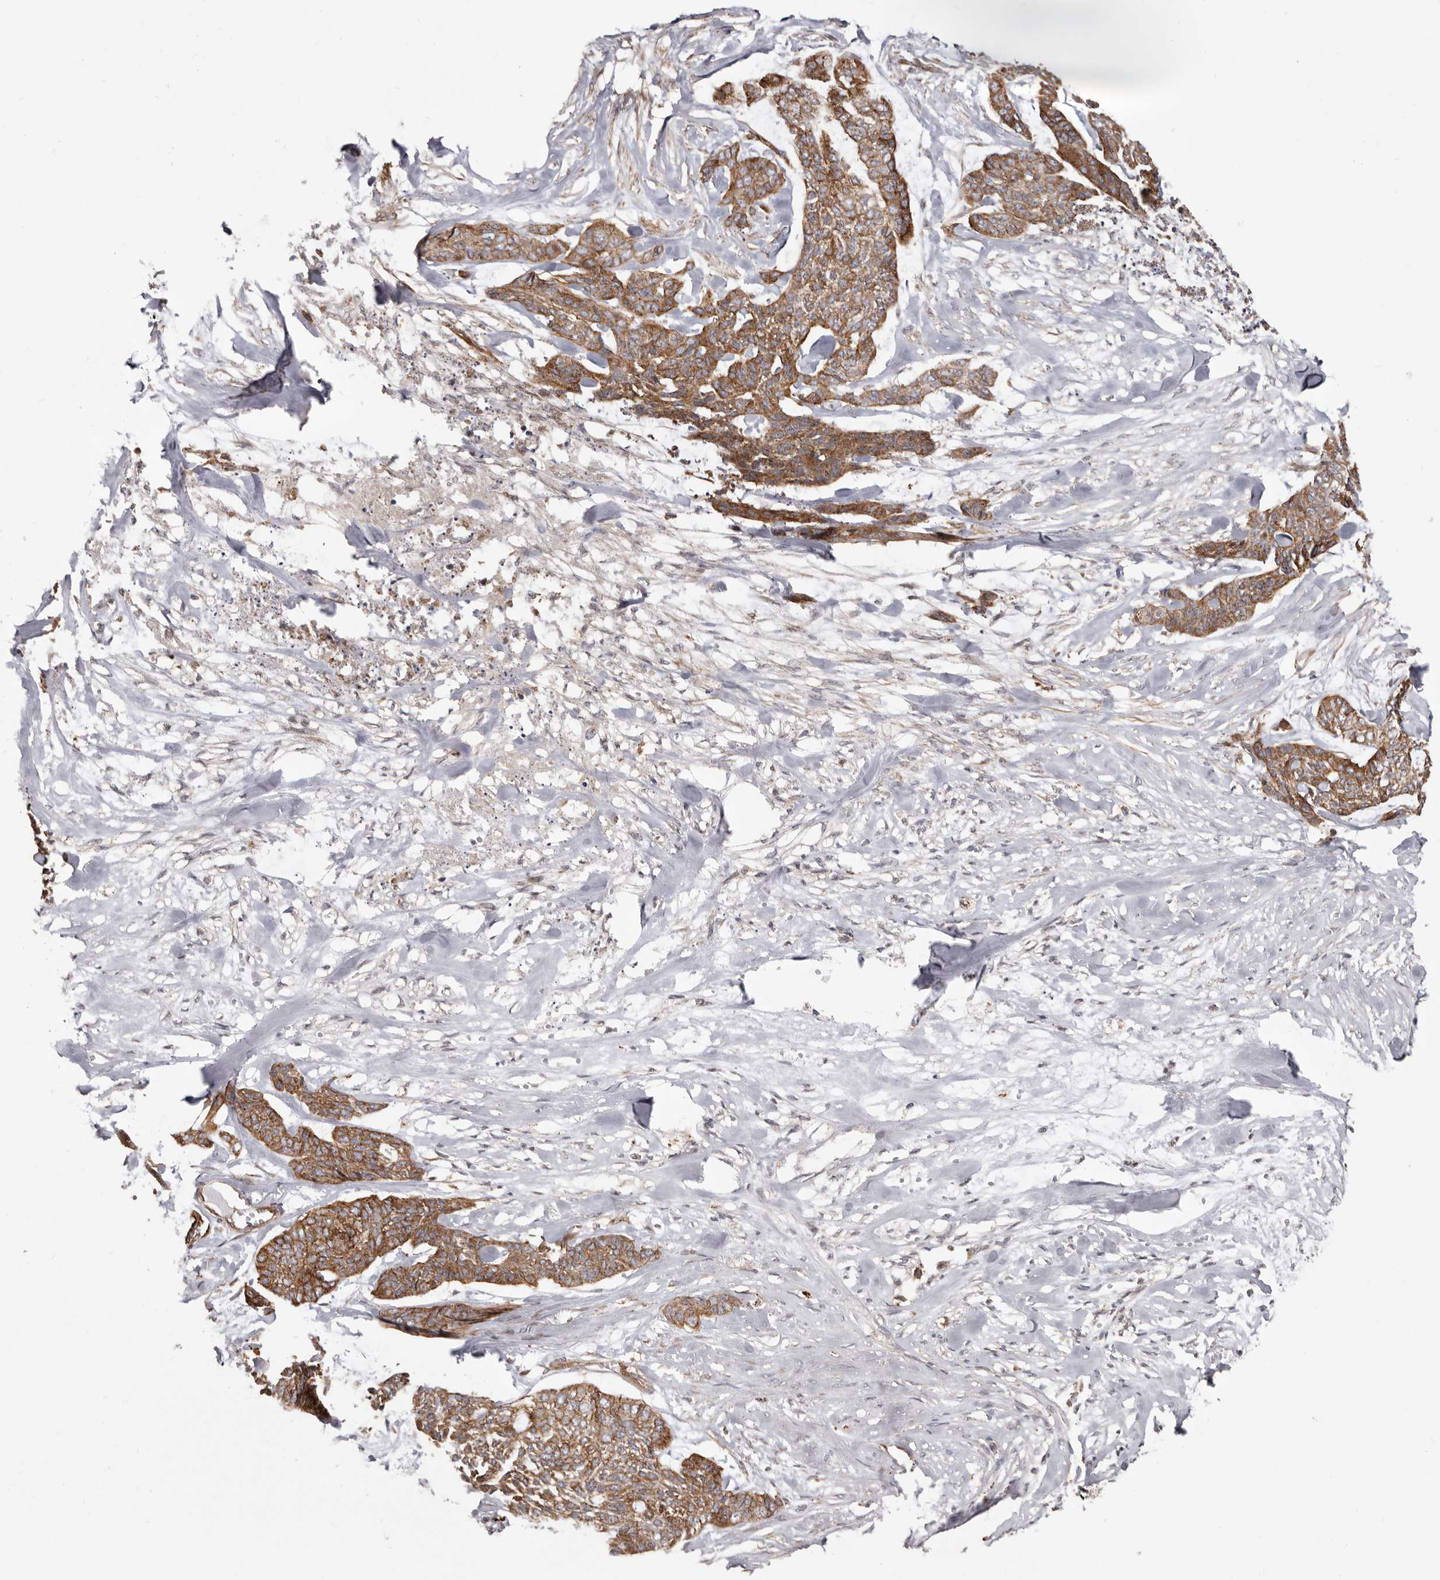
{"staining": {"intensity": "moderate", "quantity": ">75%", "location": "cytoplasmic/membranous"}, "tissue": "skin cancer", "cell_type": "Tumor cells", "image_type": "cancer", "snomed": [{"axis": "morphology", "description": "Basal cell carcinoma"}, {"axis": "topography", "description": "Skin"}], "caption": "An IHC photomicrograph of tumor tissue is shown. Protein staining in brown highlights moderate cytoplasmic/membranous positivity in basal cell carcinoma (skin) within tumor cells. The protein of interest is shown in brown color, while the nuclei are stained blue.", "gene": "NUP43", "patient": {"sex": "female", "age": 64}}